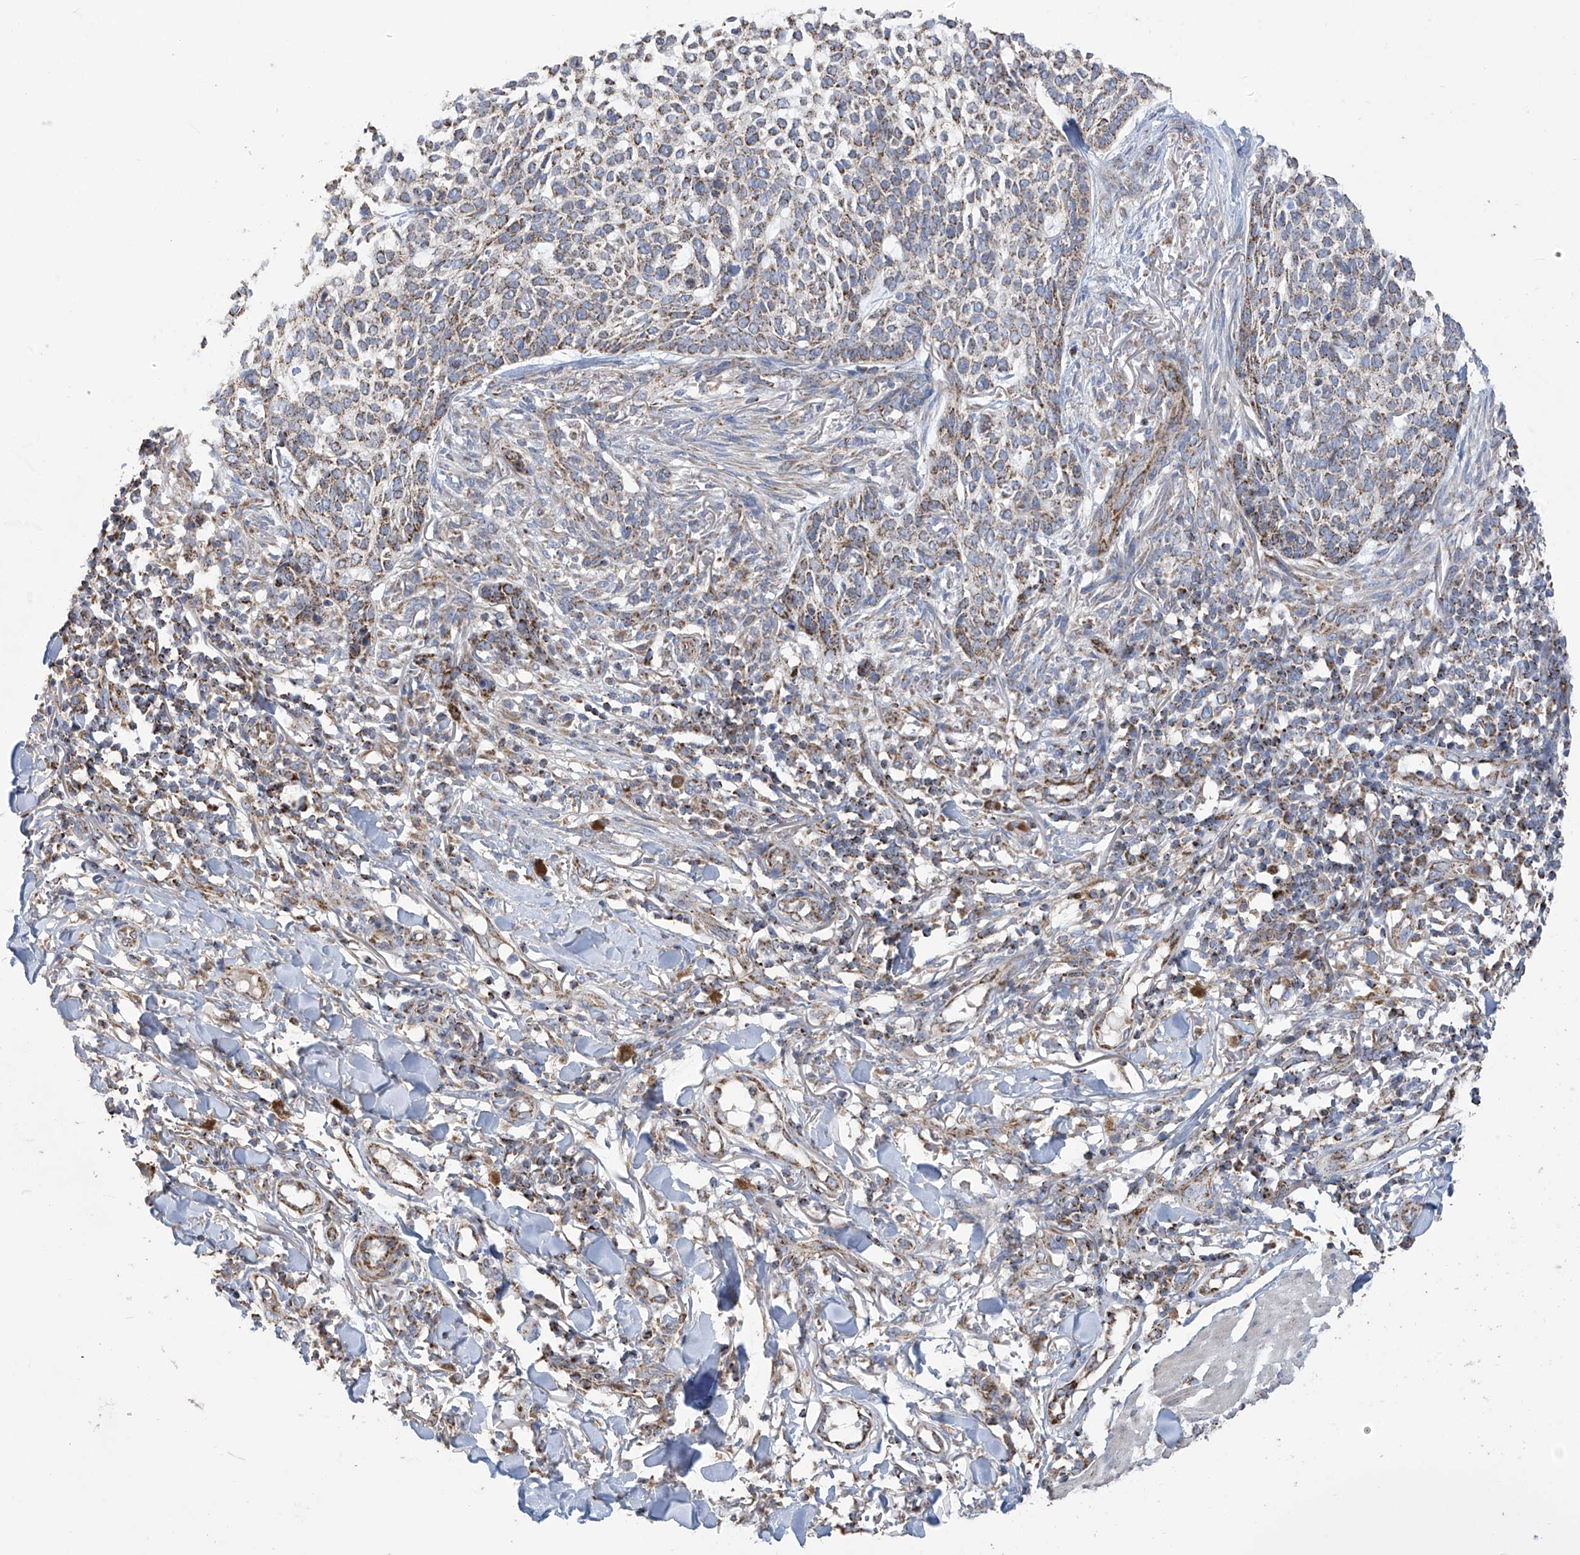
{"staining": {"intensity": "moderate", "quantity": "25%-75%", "location": "cytoplasmic/membranous"}, "tissue": "skin cancer", "cell_type": "Tumor cells", "image_type": "cancer", "snomed": [{"axis": "morphology", "description": "Basal cell carcinoma"}, {"axis": "topography", "description": "Skin"}], "caption": "IHC of human basal cell carcinoma (skin) demonstrates medium levels of moderate cytoplasmic/membranous positivity in approximately 25%-75% of tumor cells.", "gene": "PNPT1", "patient": {"sex": "female", "age": 64}}